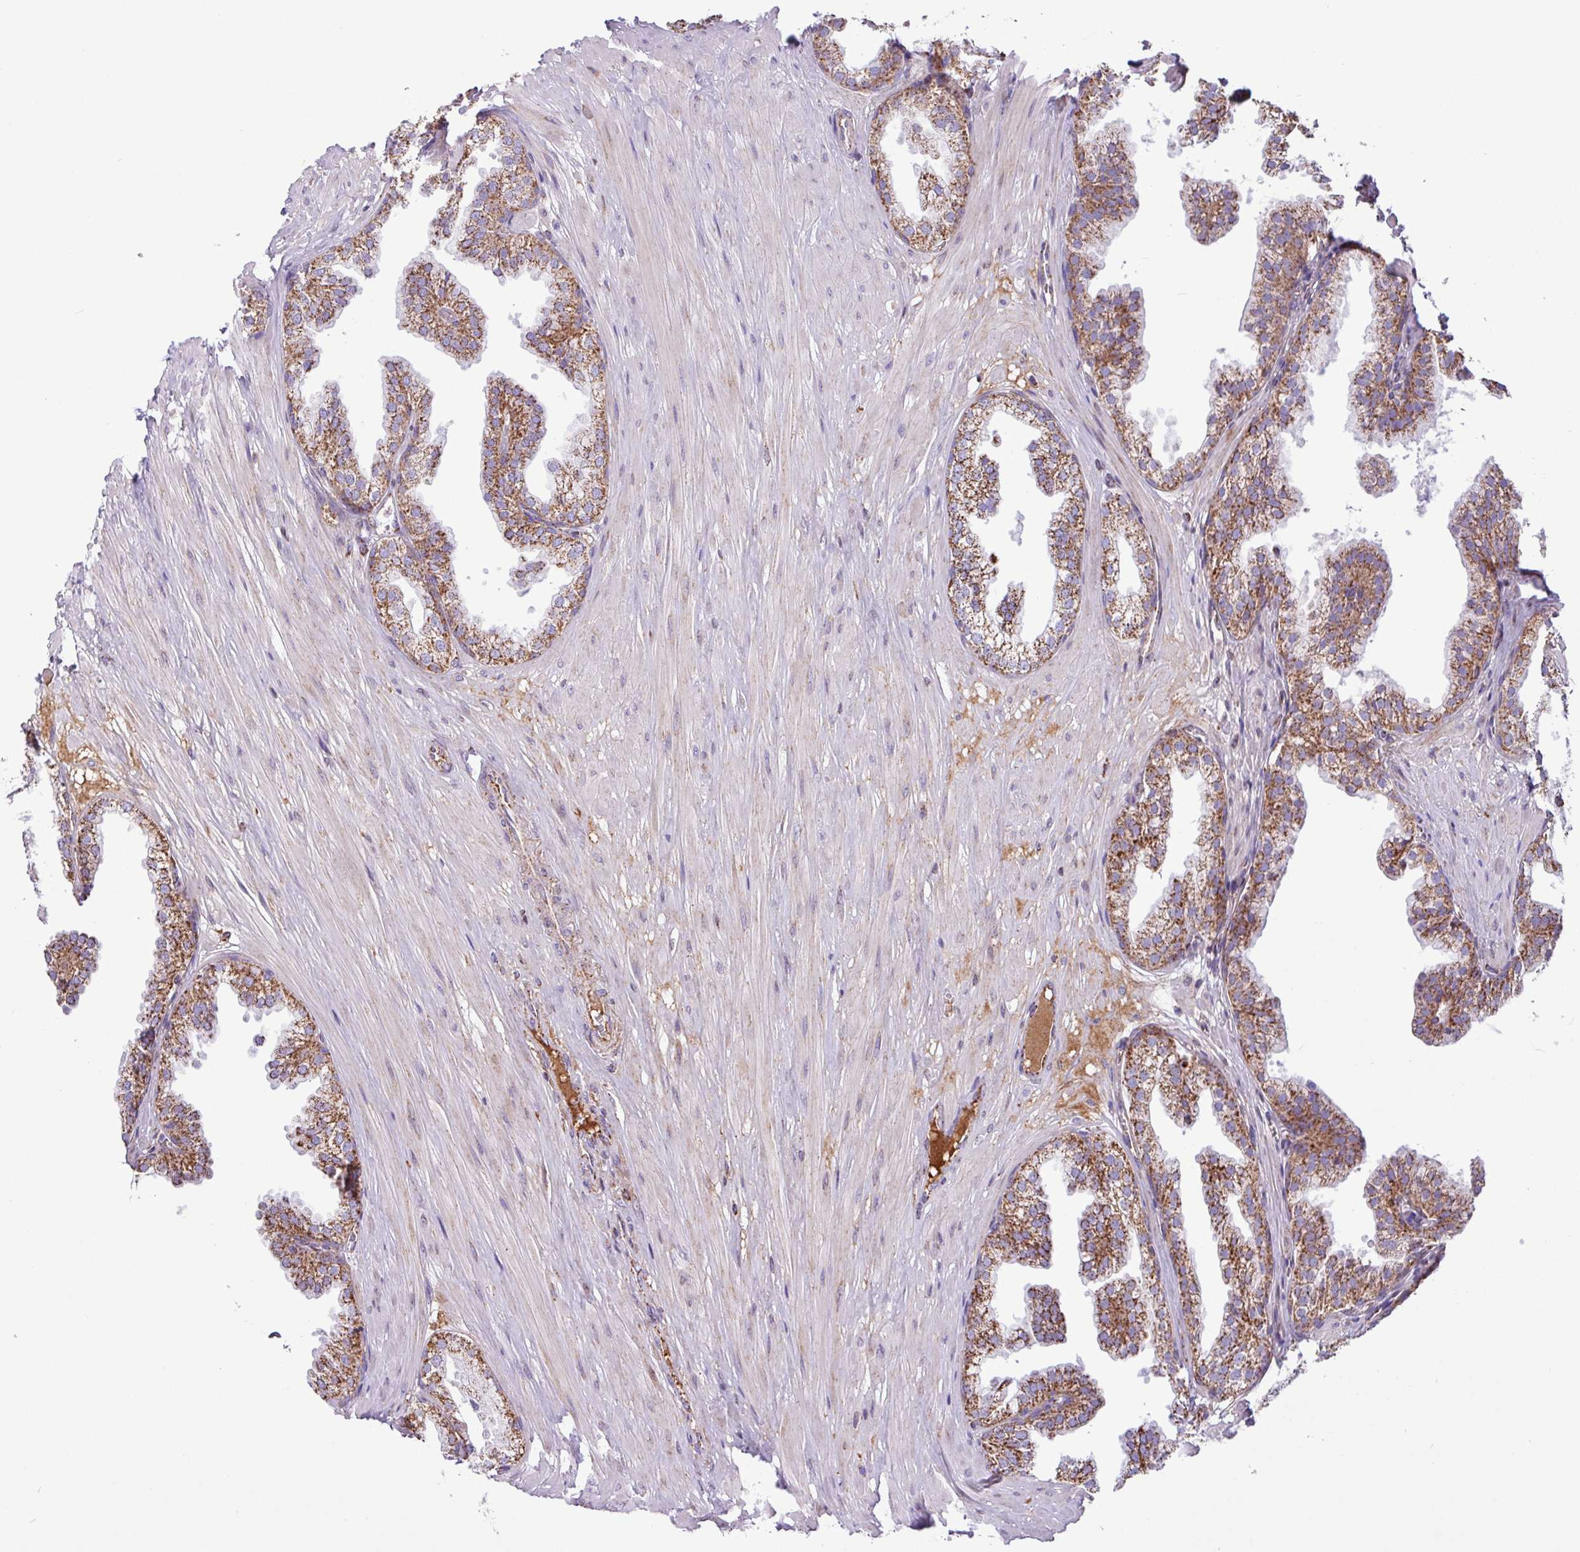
{"staining": {"intensity": "strong", "quantity": ">75%", "location": "cytoplasmic/membranous"}, "tissue": "prostate", "cell_type": "Glandular cells", "image_type": "normal", "snomed": [{"axis": "morphology", "description": "Normal tissue, NOS"}, {"axis": "topography", "description": "Prostate"}, {"axis": "topography", "description": "Peripheral nerve tissue"}], "caption": "Protein expression by IHC demonstrates strong cytoplasmic/membranous positivity in about >75% of glandular cells in normal prostate.", "gene": "RTL3", "patient": {"sex": "male", "age": 55}}